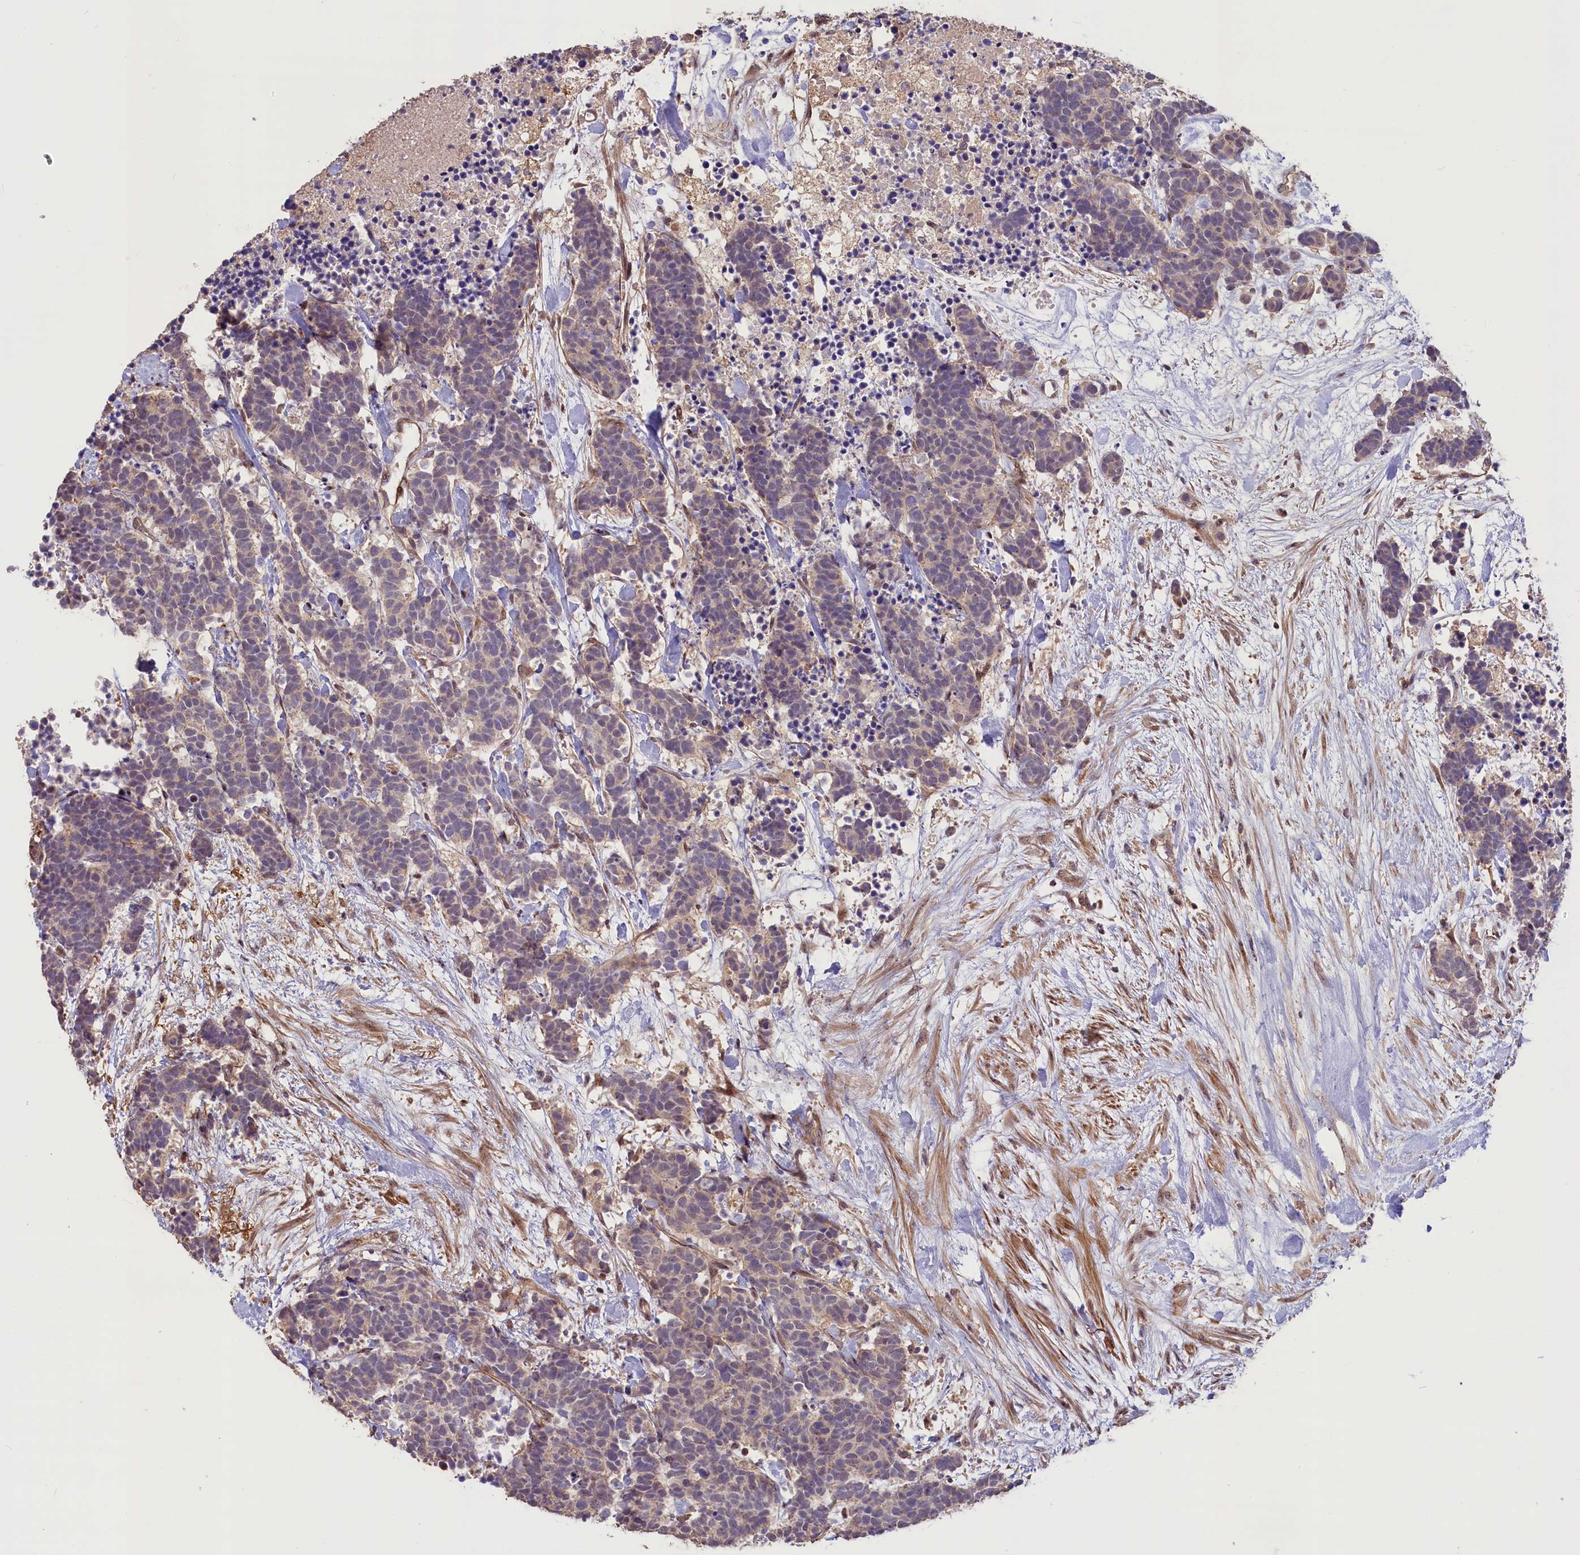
{"staining": {"intensity": "negative", "quantity": "none", "location": "none"}, "tissue": "carcinoid", "cell_type": "Tumor cells", "image_type": "cancer", "snomed": [{"axis": "morphology", "description": "Carcinoma, NOS"}, {"axis": "morphology", "description": "Carcinoid, malignant, NOS"}, {"axis": "topography", "description": "Prostate"}], "caption": "This photomicrograph is of carcinoid stained with immunohistochemistry to label a protein in brown with the nuclei are counter-stained blue. There is no staining in tumor cells. Brightfield microscopy of immunohistochemistry (IHC) stained with DAB (brown) and hematoxylin (blue), captured at high magnification.", "gene": "FUZ", "patient": {"sex": "male", "age": 57}}